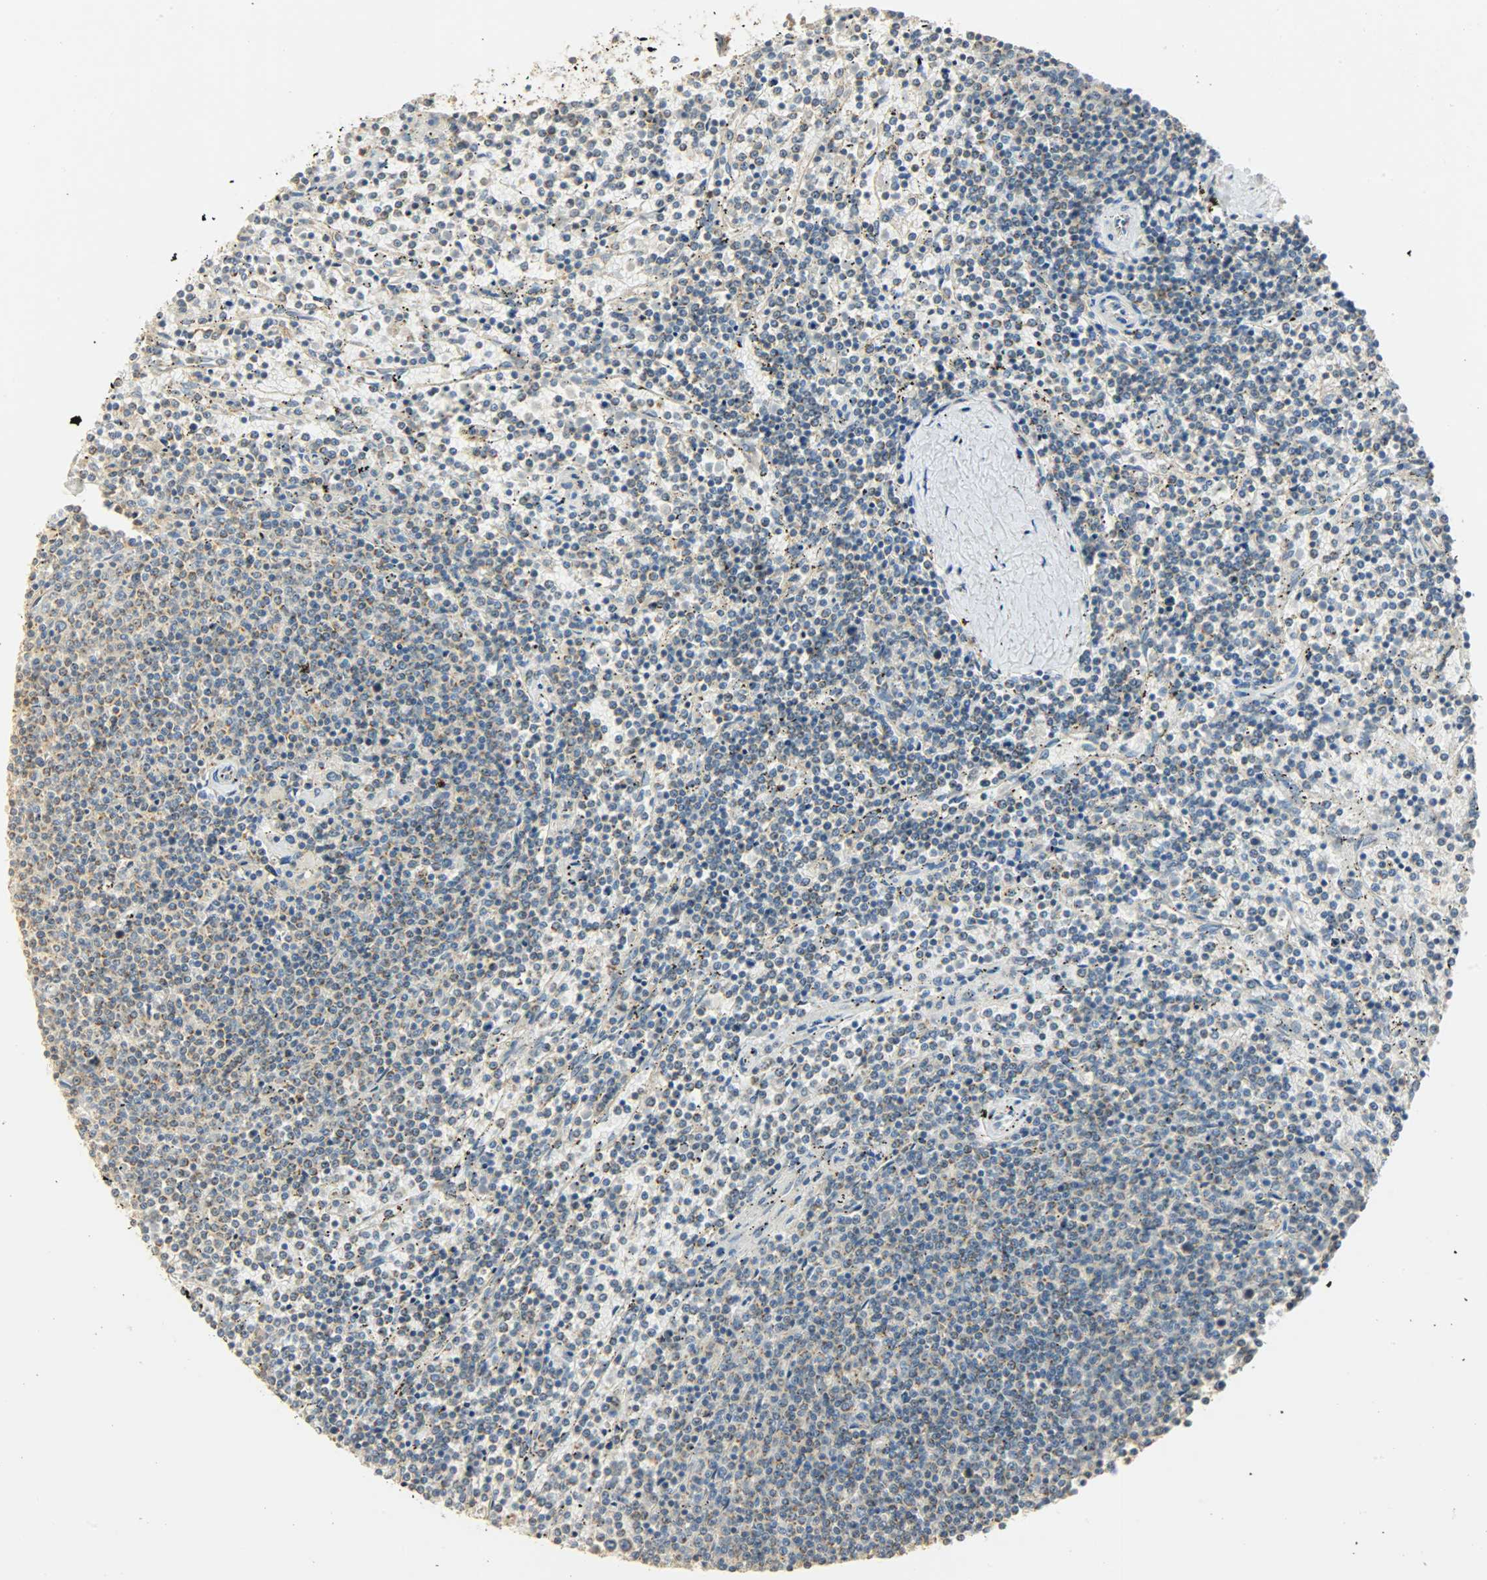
{"staining": {"intensity": "weak", "quantity": "25%-75%", "location": "cytoplasmic/membranous"}, "tissue": "lymphoma", "cell_type": "Tumor cells", "image_type": "cancer", "snomed": [{"axis": "morphology", "description": "Malignant lymphoma, non-Hodgkin's type, Low grade"}, {"axis": "topography", "description": "Spleen"}], "caption": "A high-resolution photomicrograph shows immunohistochemistry staining of lymphoma, which exhibits weak cytoplasmic/membranous staining in approximately 25%-75% of tumor cells.", "gene": "NNT", "patient": {"sex": "female", "age": 50}}